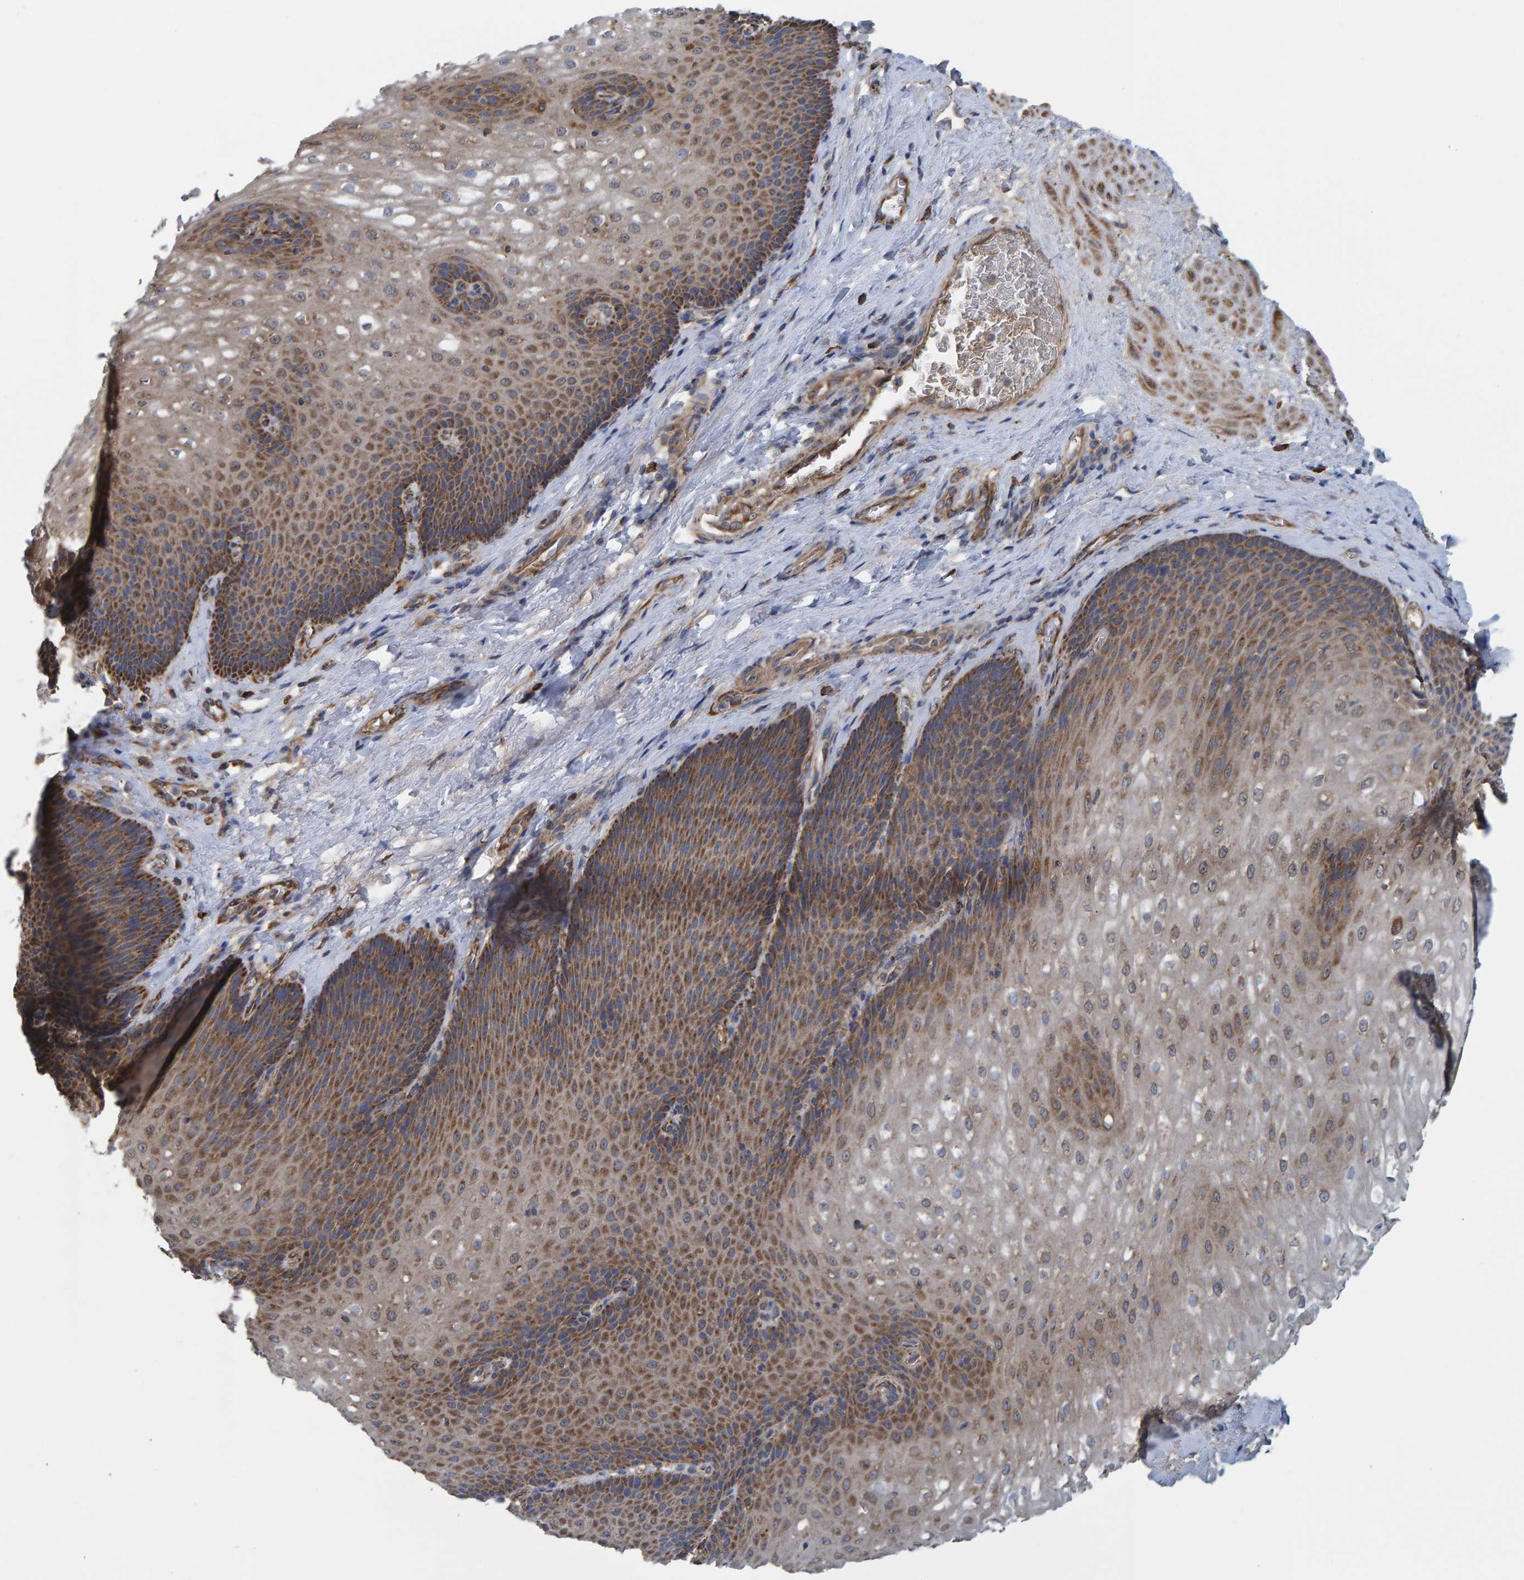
{"staining": {"intensity": "moderate", "quantity": ">75%", "location": "cytoplasmic/membranous"}, "tissue": "esophagus", "cell_type": "Squamous epithelial cells", "image_type": "normal", "snomed": [{"axis": "morphology", "description": "Normal tissue, NOS"}, {"axis": "topography", "description": "Esophagus"}], "caption": "This histopathology image exhibits immunohistochemistry staining of normal human esophagus, with medium moderate cytoplasmic/membranous staining in about >75% of squamous epithelial cells.", "gene": "LRSAM1", "patient": {"sex": "male", "age": 48}}